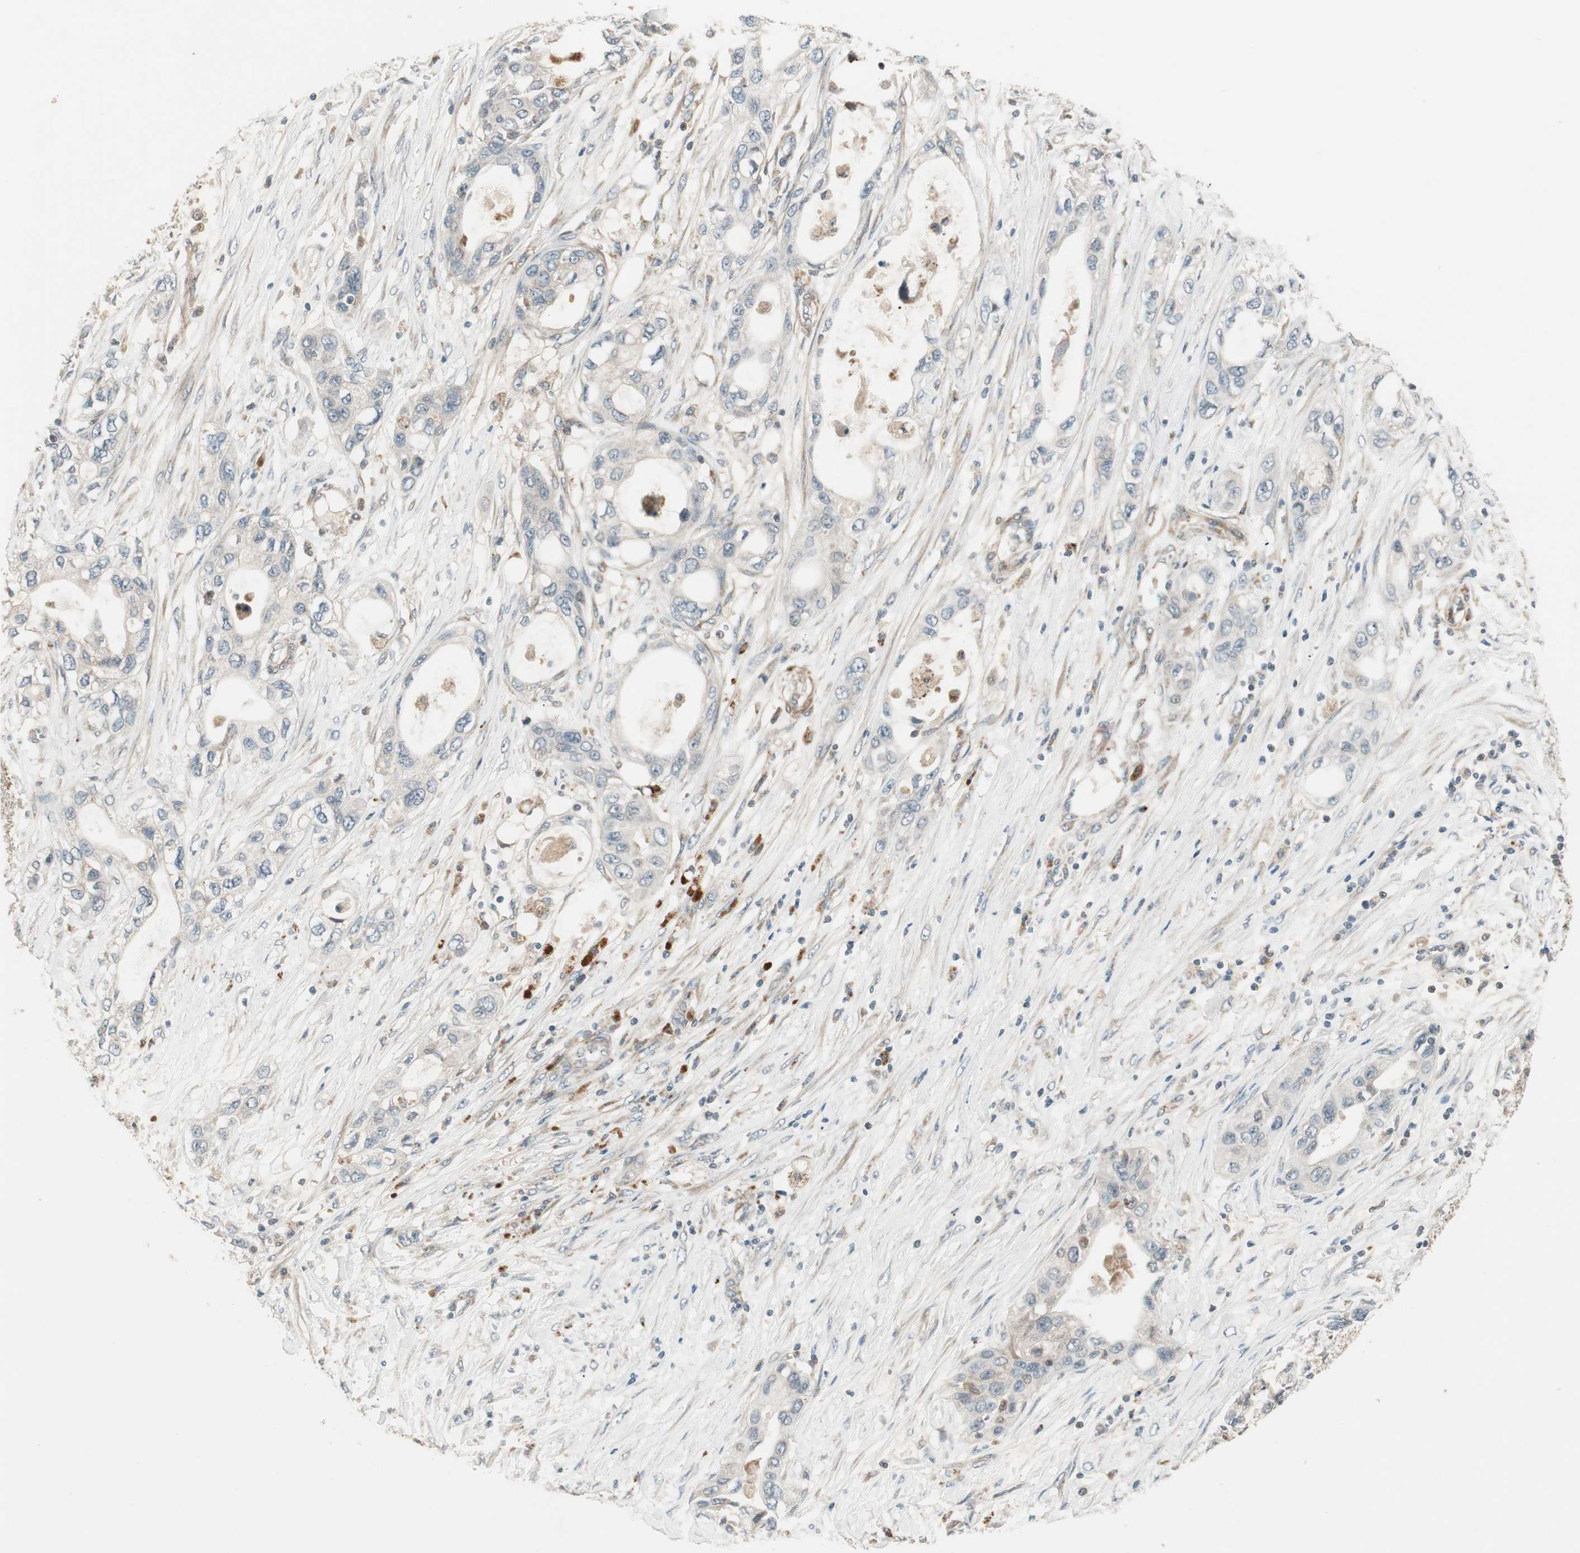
{"staining": {"intensity": "negative", "quantity": "none", "location": "none"}, "tissue": "pancreatic cancer", "cell_type": "Tumor cells", "image_type": "cancer", "snomed": [{"axis": "morphology", "description": "Adenocarcinoma, NOS"}, {"axis": "topography", "description": "Pancreas"}], "caption": "Pancreatic adenocarcinoma was stained to show a protein in brown. There is no significant expression in tumor cells.", "gene": "SFRP1", "patient": {"sex": "female", "age": 70}}